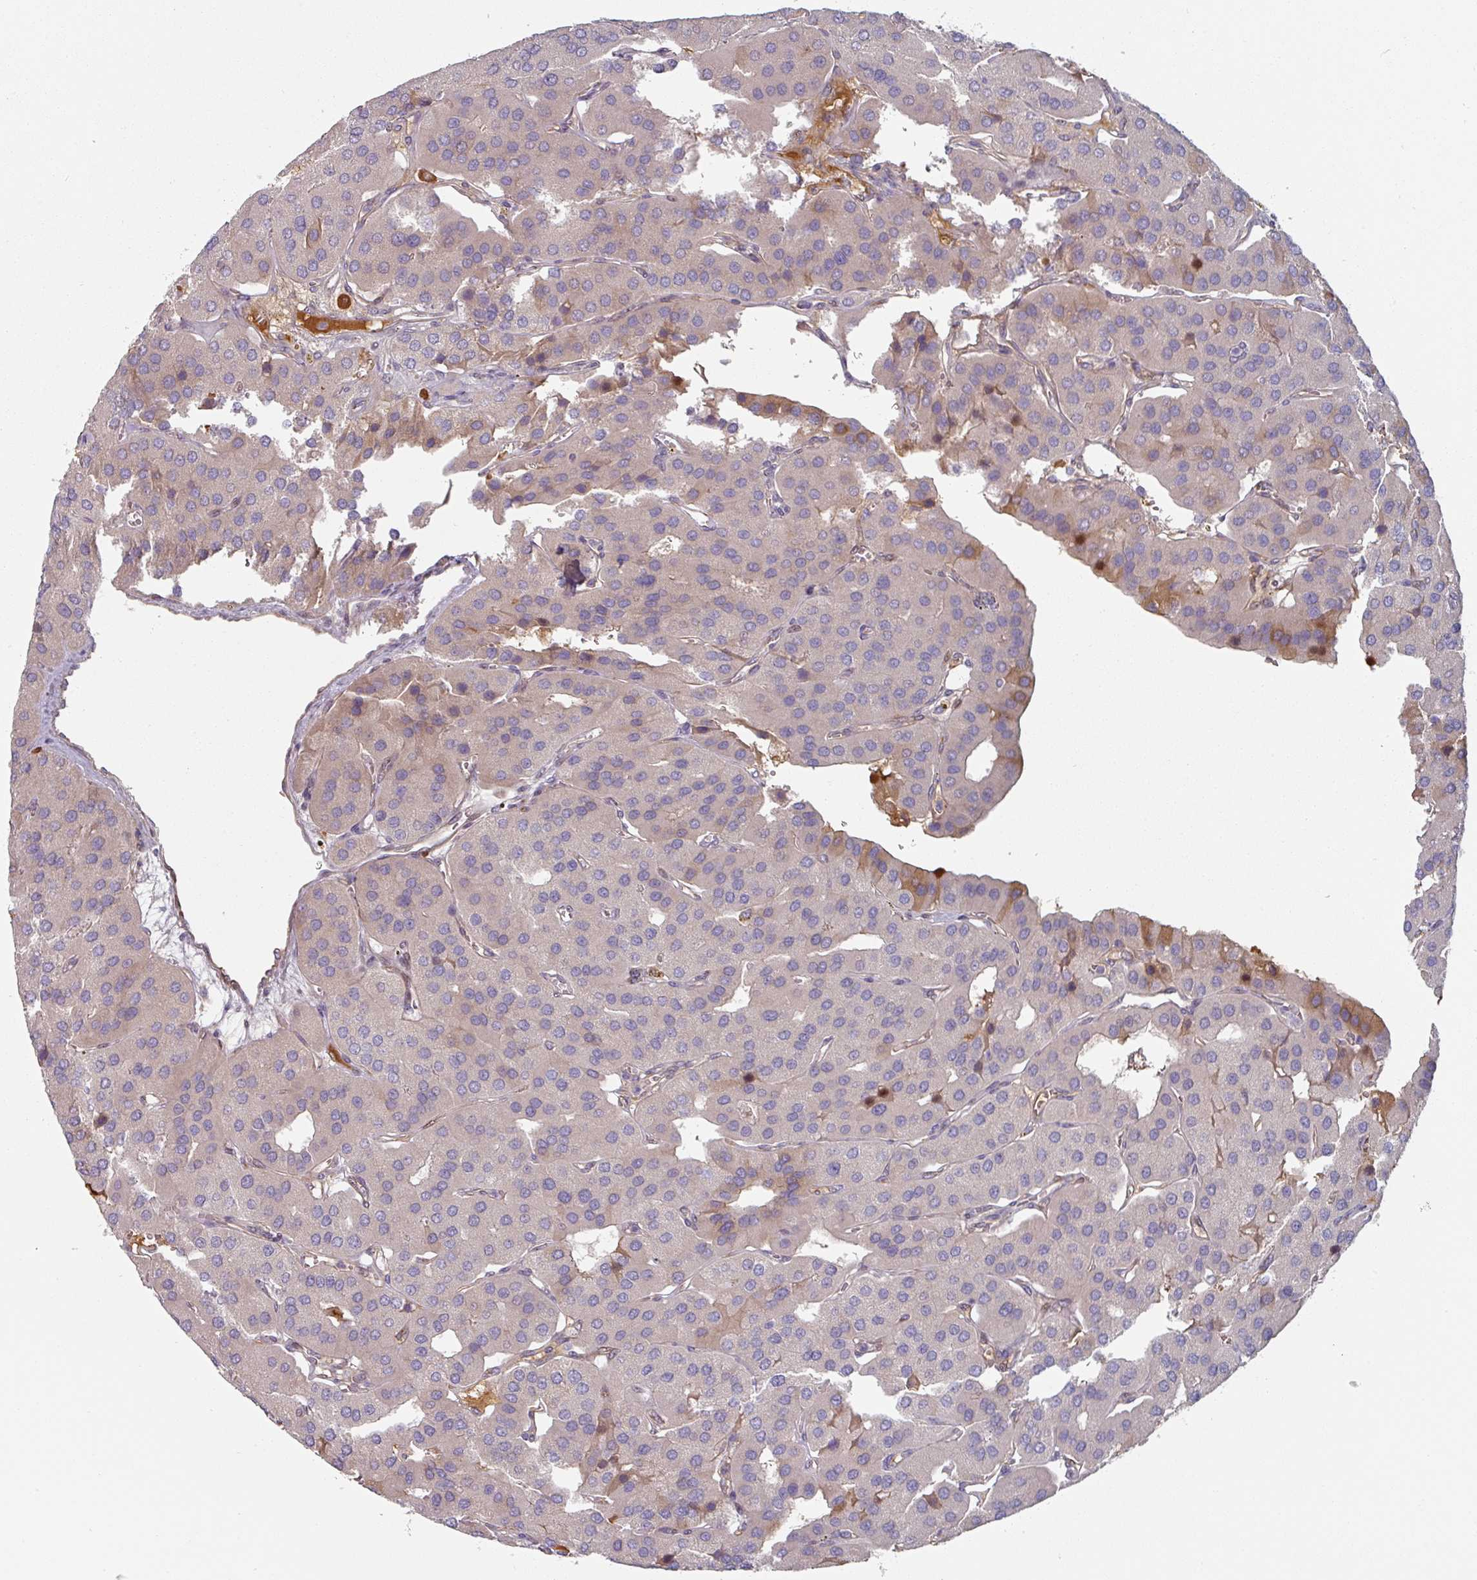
{"staining": {"intensity": "negative", "quantity": "none", "location": "none"}, "tissue": "parathyroid gland", "cell_type": "Glandular cells", "image_type": "normal", "snomed": [{"axis": "morphology", "description": "Normal tissue, NOS"}, {"axis": "morphology", "description": "Adenoma, NOS"}, {"axis": "topography", "description": "Parathyroid gland"}], "caption": "IHC histopathology image of unremarkable parathyroid gland: parathyroid gland stained with DAB (3,3'-diaminobenzidine) reveals no significant protein expression in glandular cells.", "gene": "CEP78", "patient": {"sex": "female", "age": 86}}